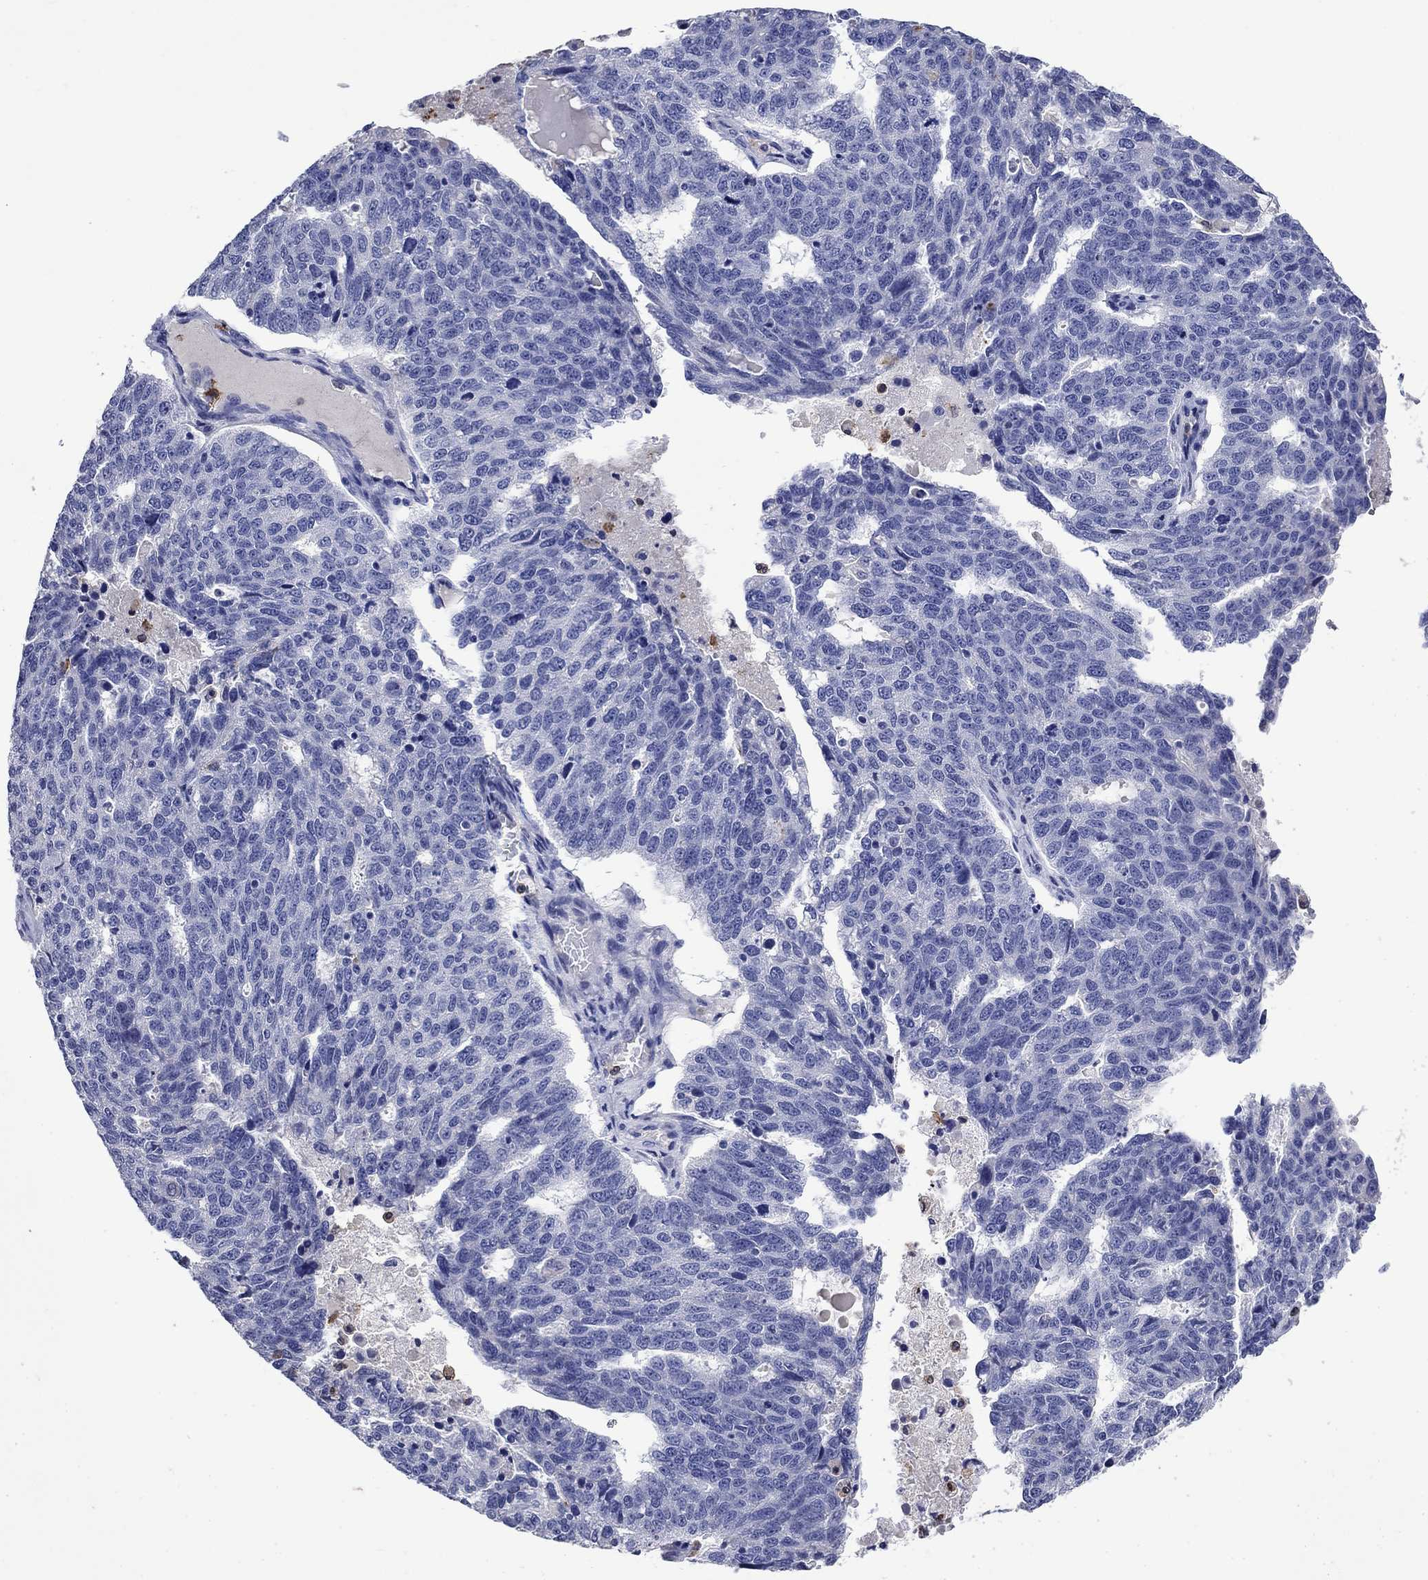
{"staining": {"intensity": "negative", "quantity": "none", "location": "none"}, "tissue": "ovarian cancer", "cell_type": "Tumor cells", "image_type": "cancer", "snomed": [{"axis": "morphology", "description": "Cystadenocarcinoma, serous, NOS"}, {"axis": "topography", "description": "Ovary"}], "caption": "Immunohistochemistry image of neoplastic tissue: human serous cystadenocarcinoma (ovarian) stained with DAB (3,3'-diaminobenzidine) demonstrates no significant protein expression in tumor cells.", "gene": "TFR2", "patient": {"sex": "female", "age": 71}}